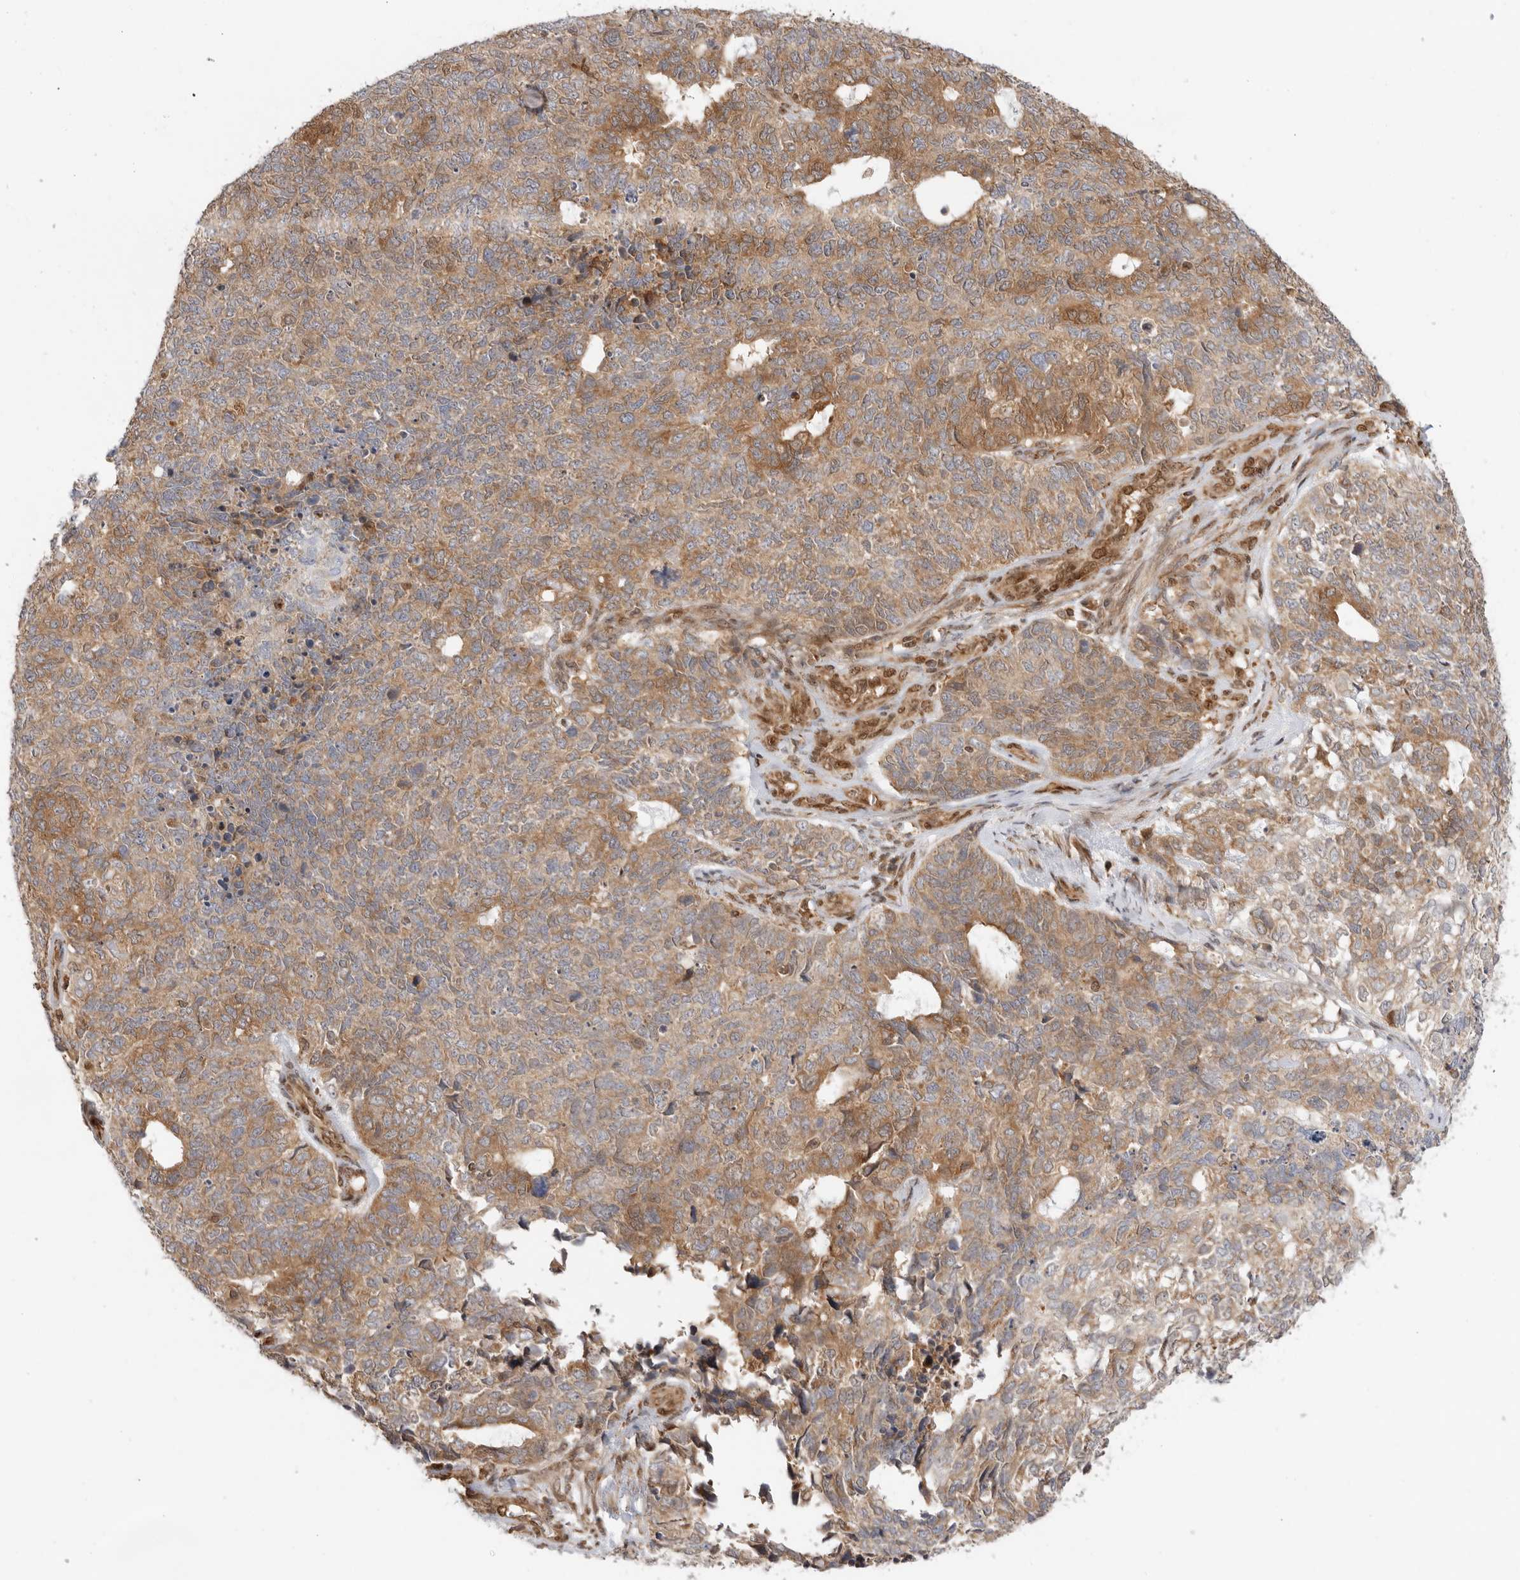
{"staining": {"intensity": "moderate", "quantity": "25%-75%", "location": "cytoplasmic/membranous"}, "tissue": "cervical cancer", "cell_type": "Tumor cells", "image_type": "cancer", "snomed": [{"axis": "morphology", "description": "Squamous cell carcinoma, NOS"}, {"axis": "topography", "description": "Cervix"}], "caption": "Immunohistochemistry photomicrograph of neoplastic tissue: cervical squamous cell carcinoma stained using immunohistochemistry exhibits medium levels of moderate protein expression localized specifically in the cytoplasmic/membranous of tumor cells, appearing as a cytoplasmic/membranous brown color.", "gene": "DCAF8", "patient": {"sex": "female", "age": 63}}